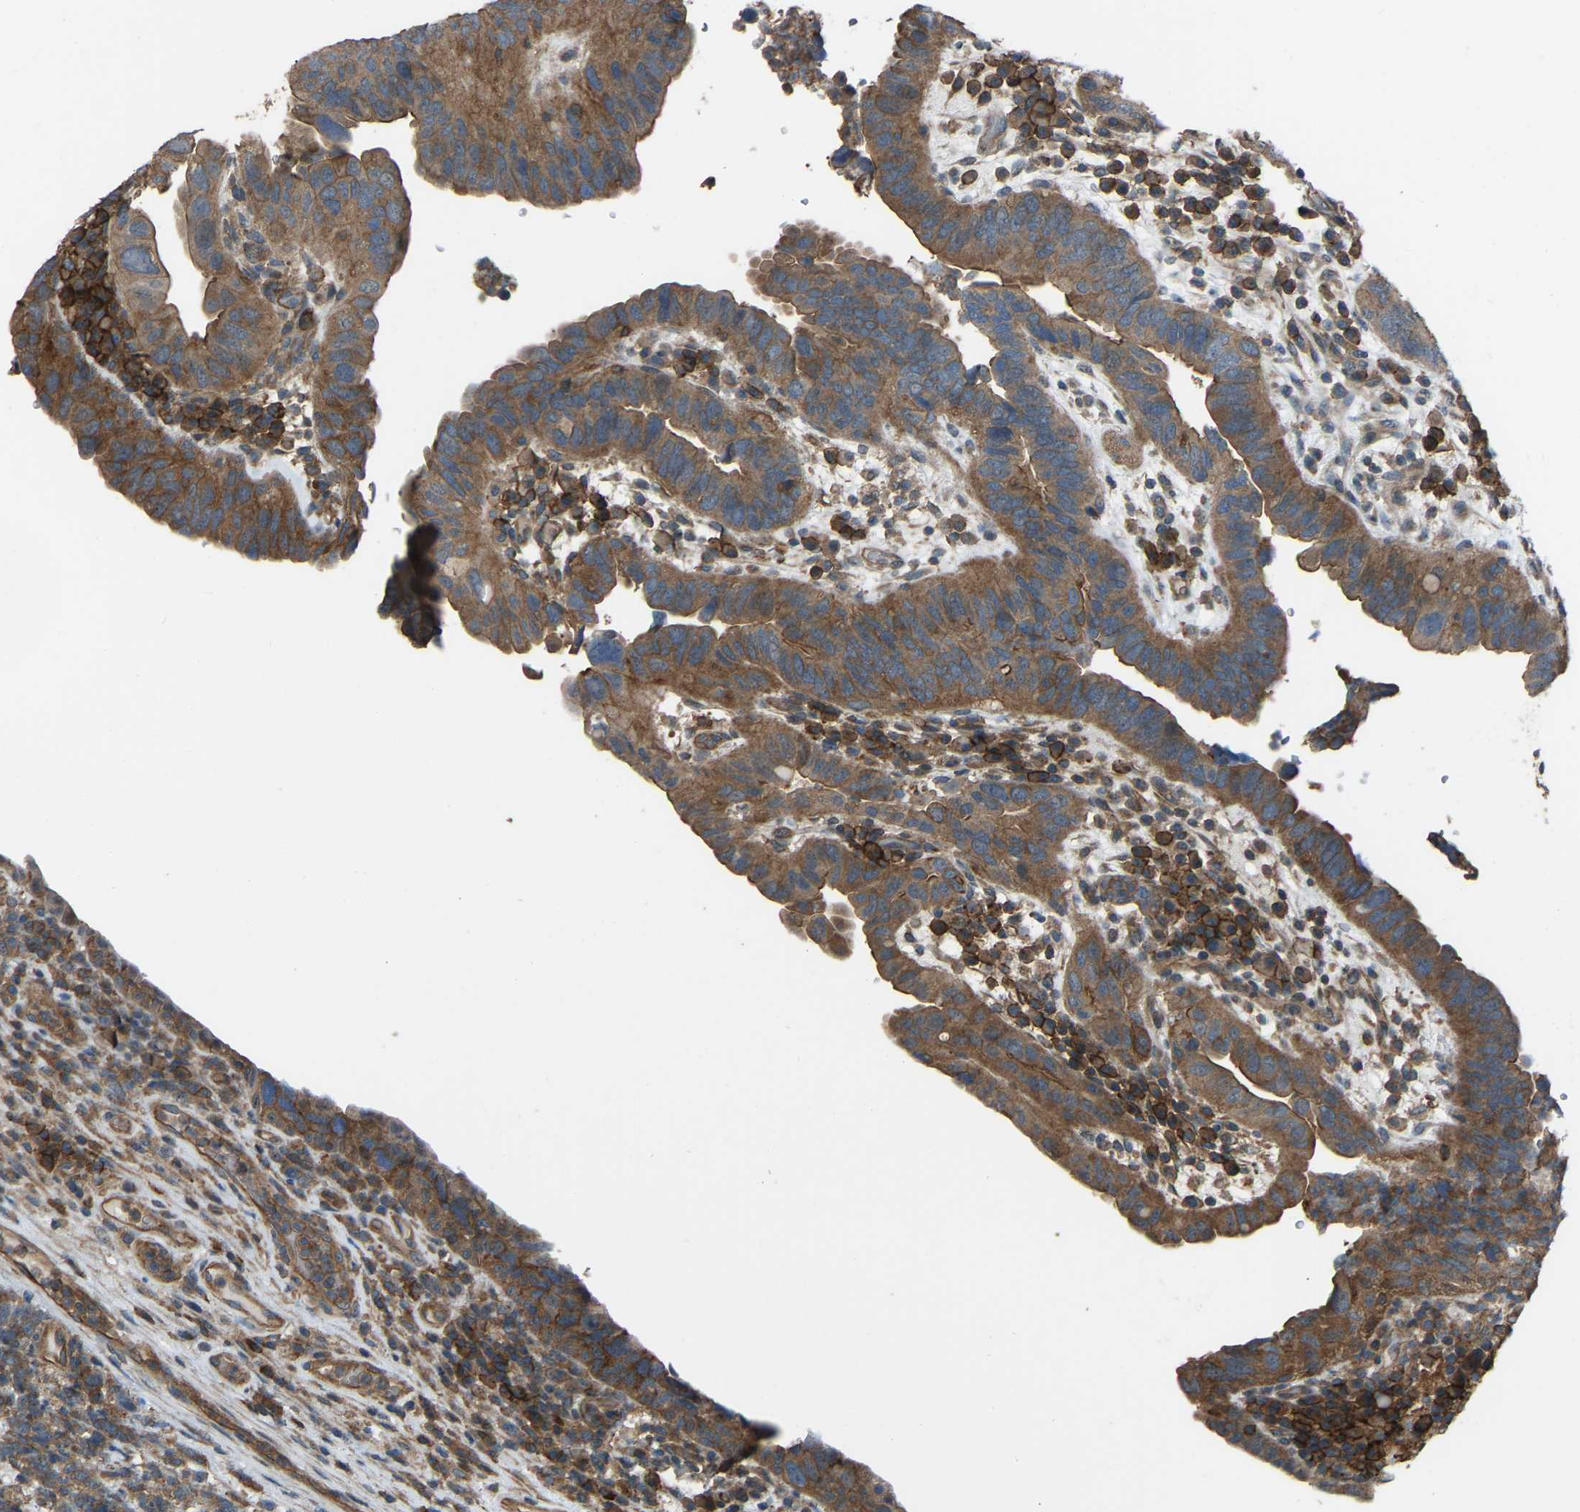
{"staining": {"intensity": "moderate", "quantity": ">75%", "location": "cytoplasmic/membranous"}, "tissue": "urothelial cancer", "cell_type": "Tumor cells", "image_type": "cancer", "snomed": [{"axis": "morphology", "description": "Urothelial carcinoma, High grade"}, {"axis": "topography", "description": "Urinary bladder"}], "caption": "Protein staining by IHC shows moderate cytoplasmic/membranous expression in approximately >75% of tumor cells in urothelial carcinoma (high-grade).", "gene": "SLC4A2", "patient": {"sex": "female", "age": 82}}